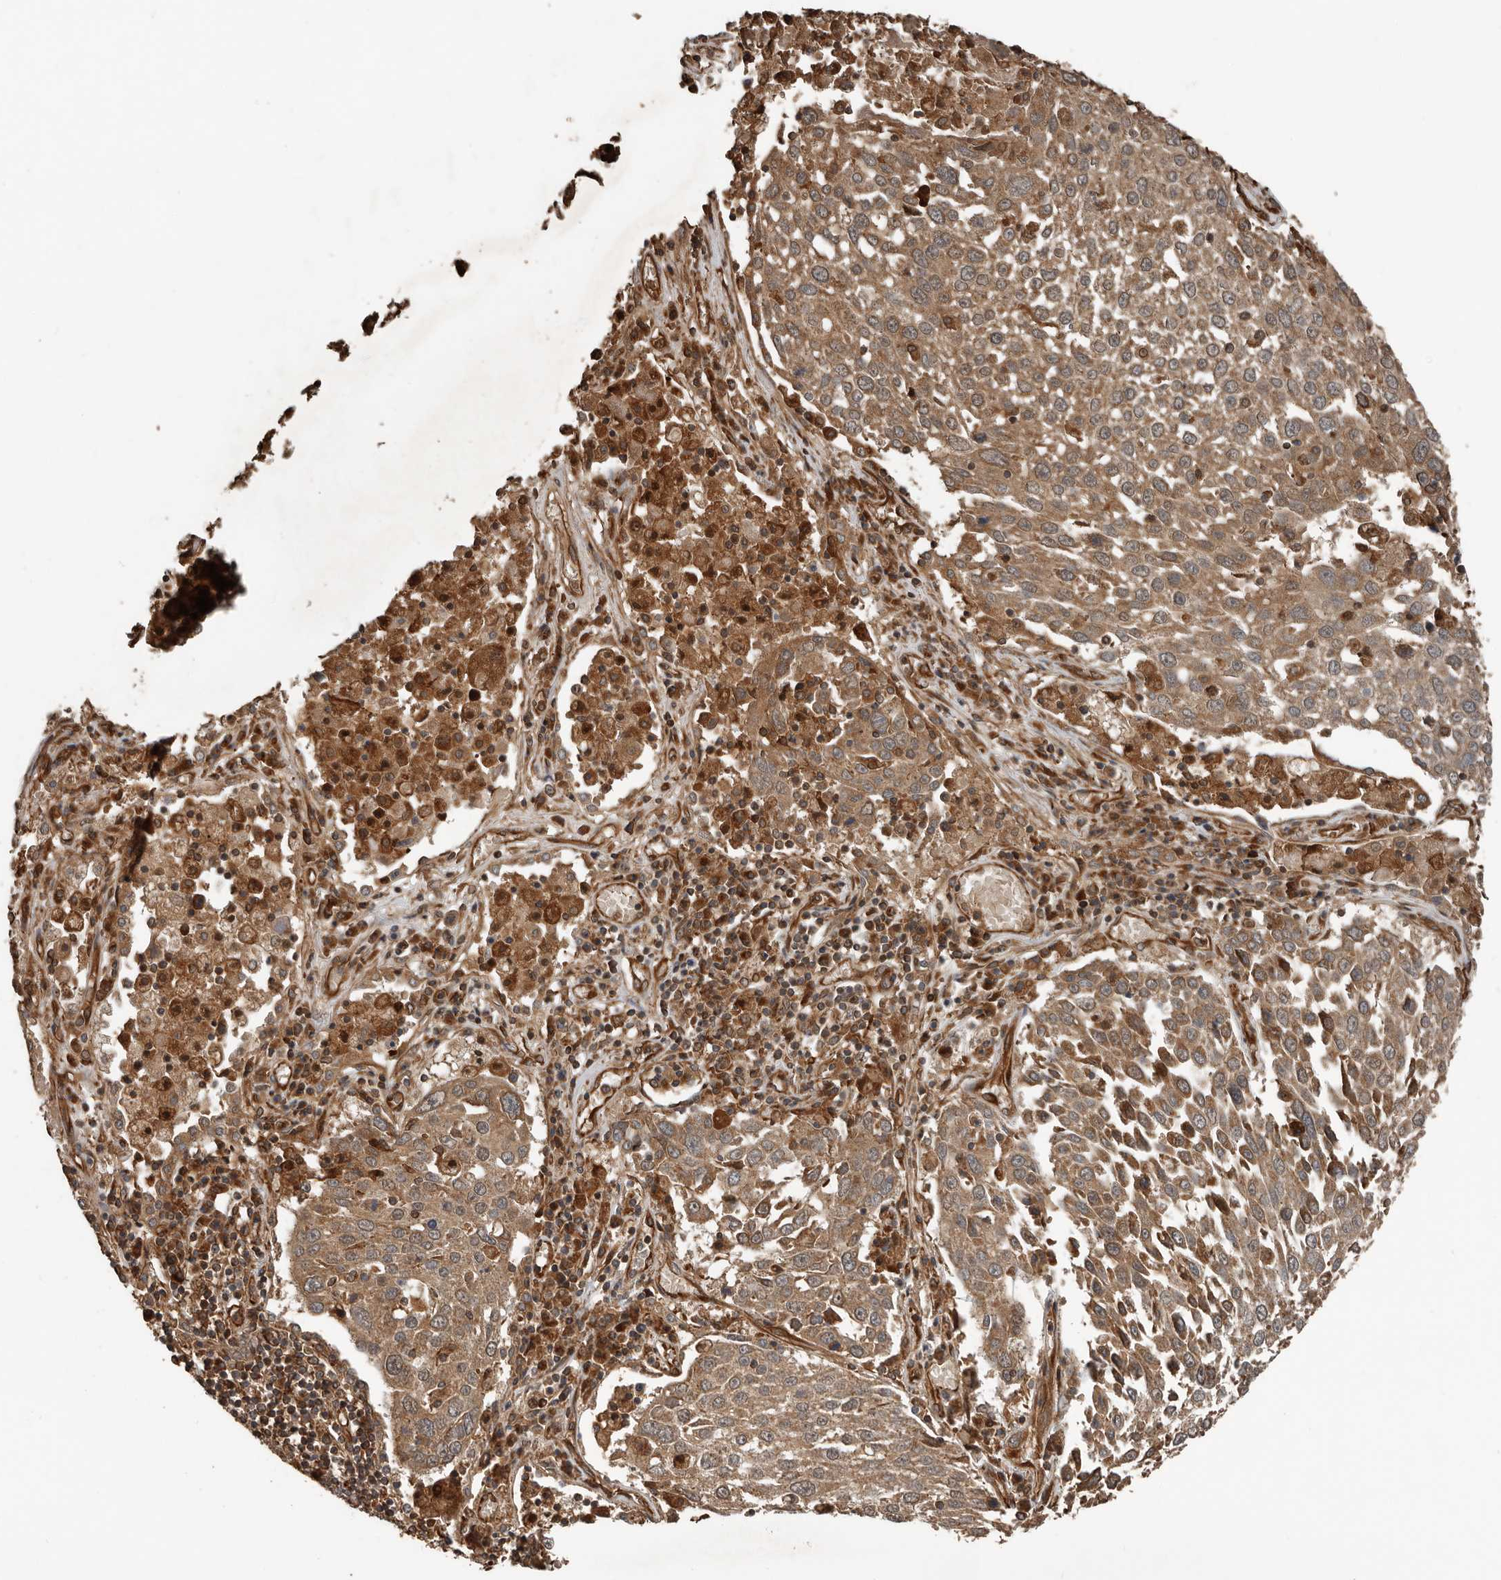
{"staining": {"intensity": "moderate", "quantity": ">75%", "location": "cytoplasmic/membranous"}, "tissue": "lung cancer", "cell_type": "Tumor cells", "image_type": "cancer", "snomed": [{"axis": "morphology", "description": "Squamous cell carcinoma, NOS"}, {"axis": "topography", "description": "Lung"}], "caption": "Human lung cancer stained with a brown dye displays moderate cytoplasmic/membranous positive expression in about >75% of tumor cells.", "gene": "YOD1", "patient": {"sex": "male", "age": 65}}